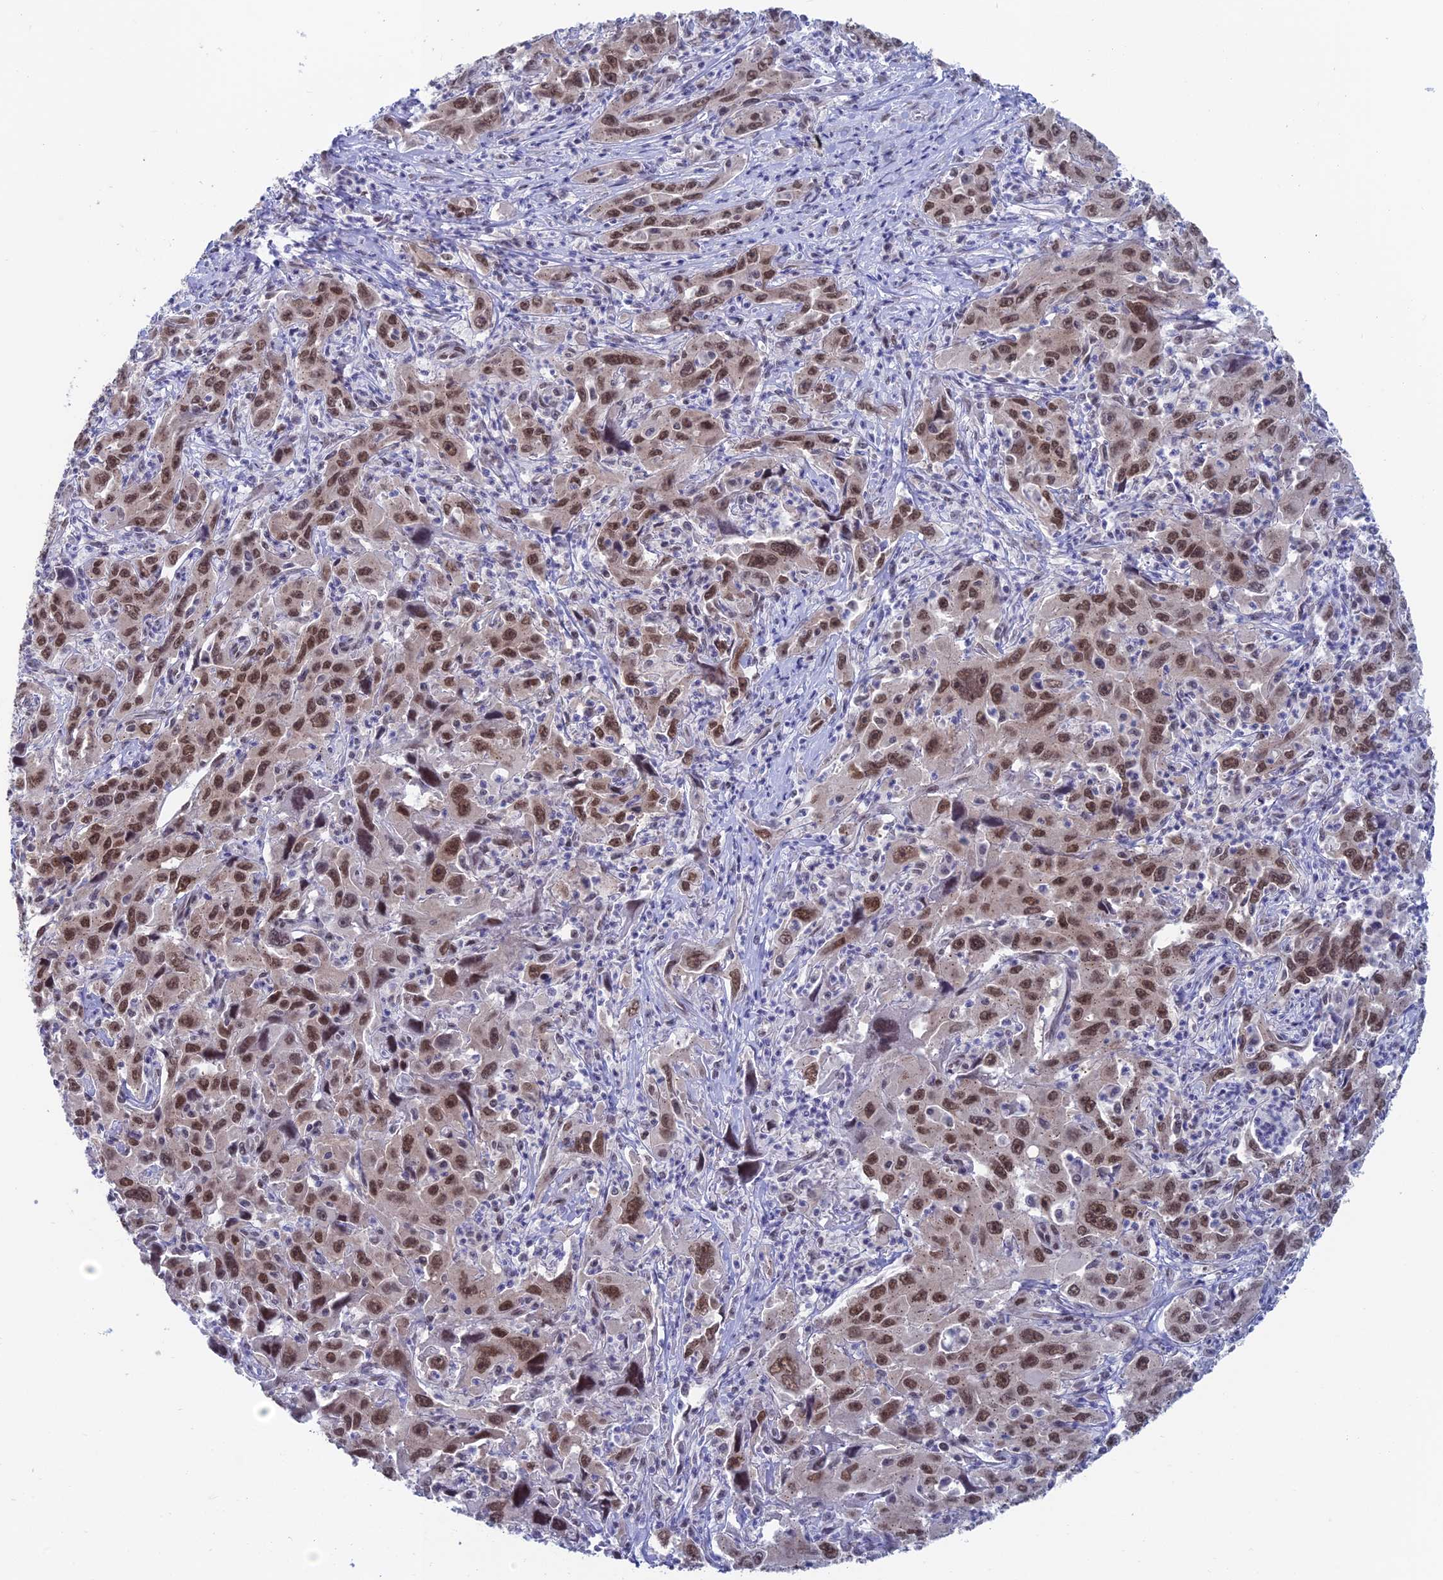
{"staining": {"intensity": "moderate", "quantity": ">75%", "location": "nuclear"}, "tissue": "liver cancer", "cell_type": "Tumor cells", "image_type": "cancer", "snomed": [{"axis": "morphology", "description": "Carcinoma, Hepatocellular, NOS"}, {"axis": "topography", "description": "Liver"}], "caption": "DAB (3,3'-diaminobenzidine) immunohistochemical staining of human liver cancer demonstrates moderate nuclear protein staining in about >75% of tumor cells. The protein of interest is stained brown, and the nuclei are stained in blue (DAB (3,3'-diaminobenzidine) IHC with brightfield microscopy, high magnification).", "gene": "NABP2", "patient": {"sex": "male", "age": 63}}